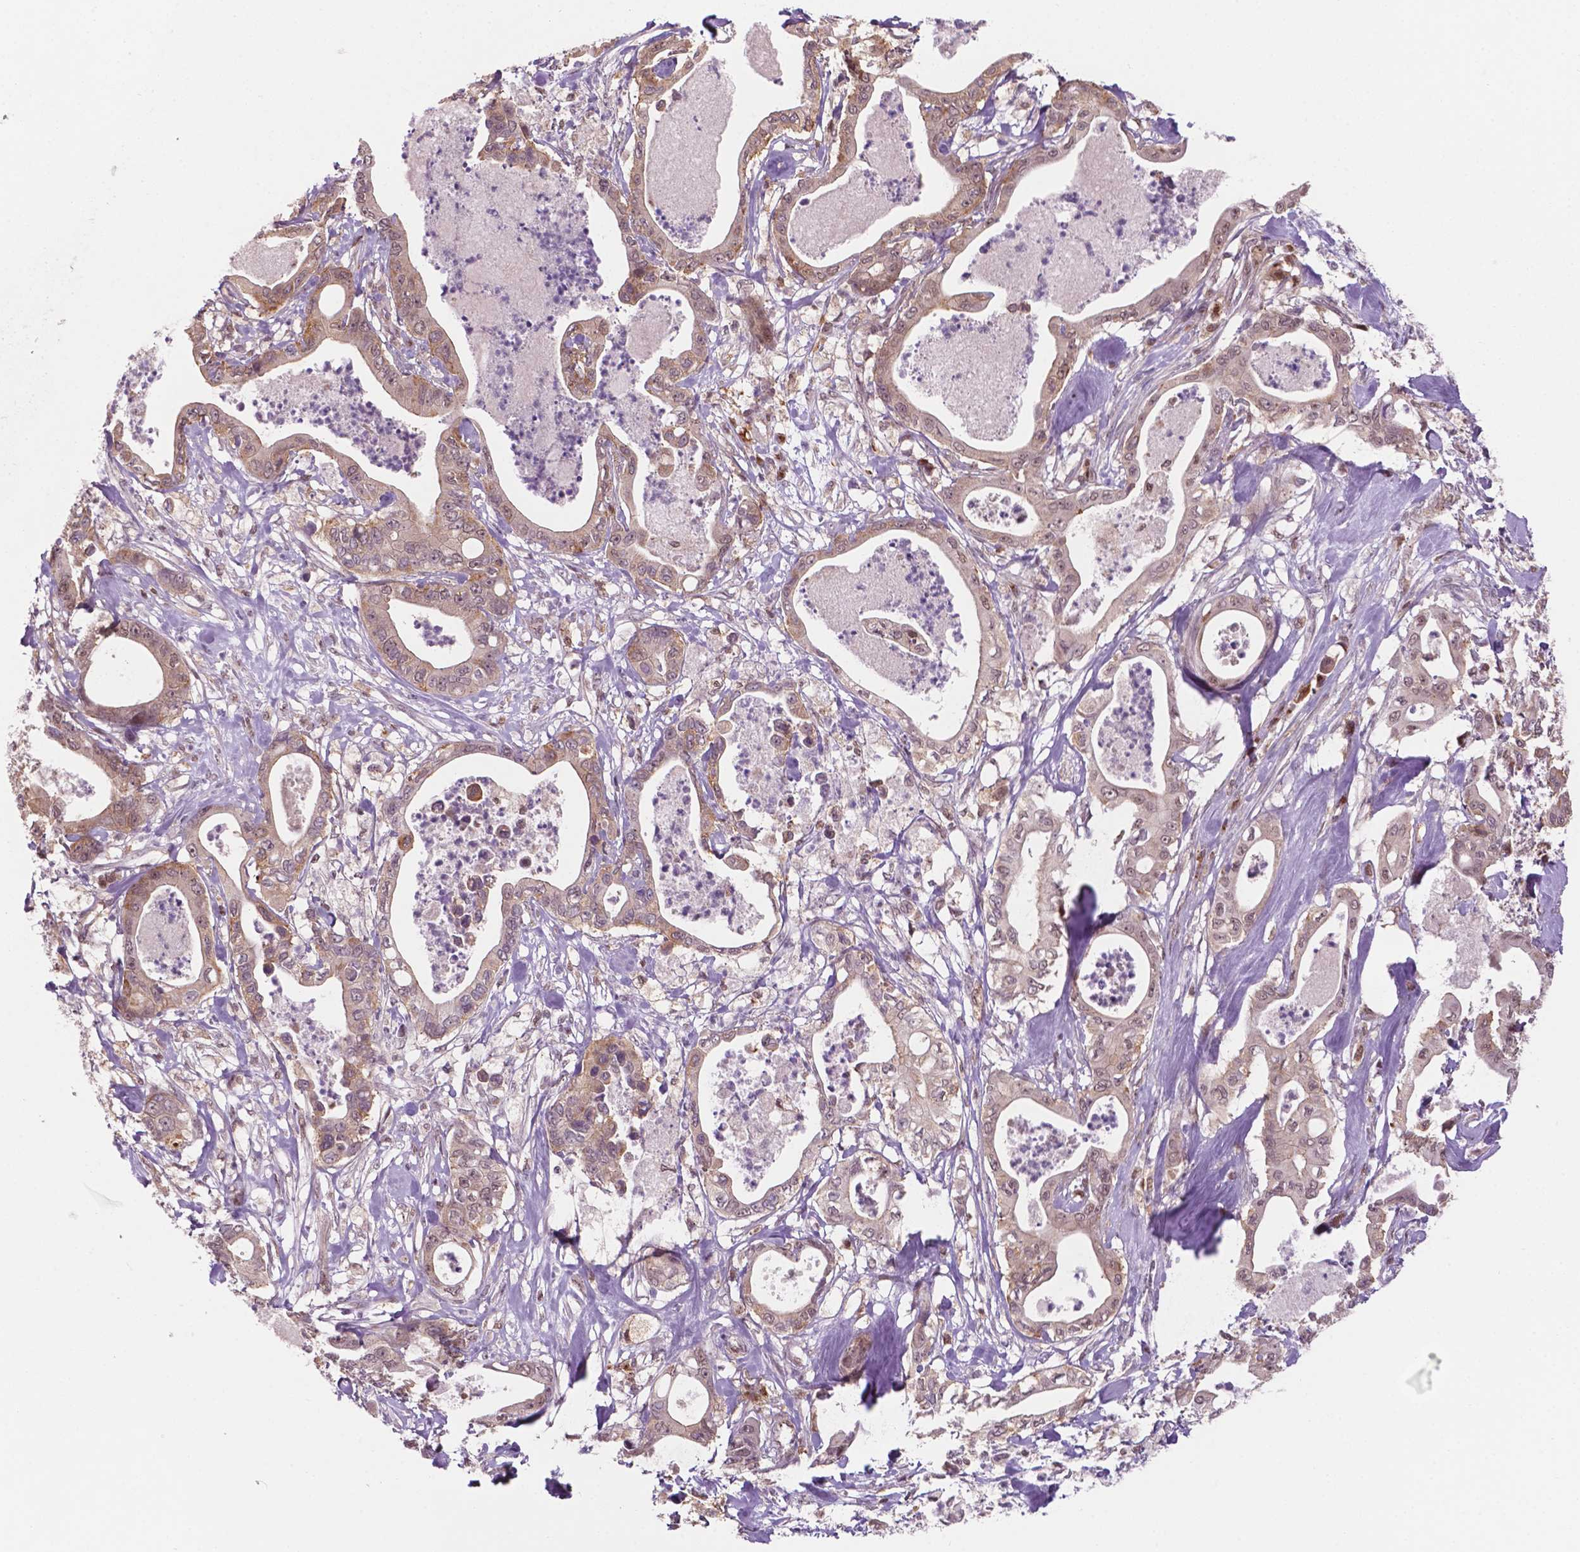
{"staining": {"intensity": "moderate", "quantity": ">75%", "location": "nuclear"}, "tissue": "pancreatic cancer", "cell_type": "Tumor cells", "image_type": "cancer", "snomed": [{"axis": "morphology", "description": "Adenocarcinoma, NOS"}, {"axis": "topography", "description": "Pancreas"}], "caption": "IHC histopathology image of adenocarcinoma (pancreatic) stained for a protein (brown), which demonstrates medium levels of moderate nuclear staining in approximately >75% of tumor cells.", "gene": "PER2", "patient": {"sex": "male", "age": 71}}